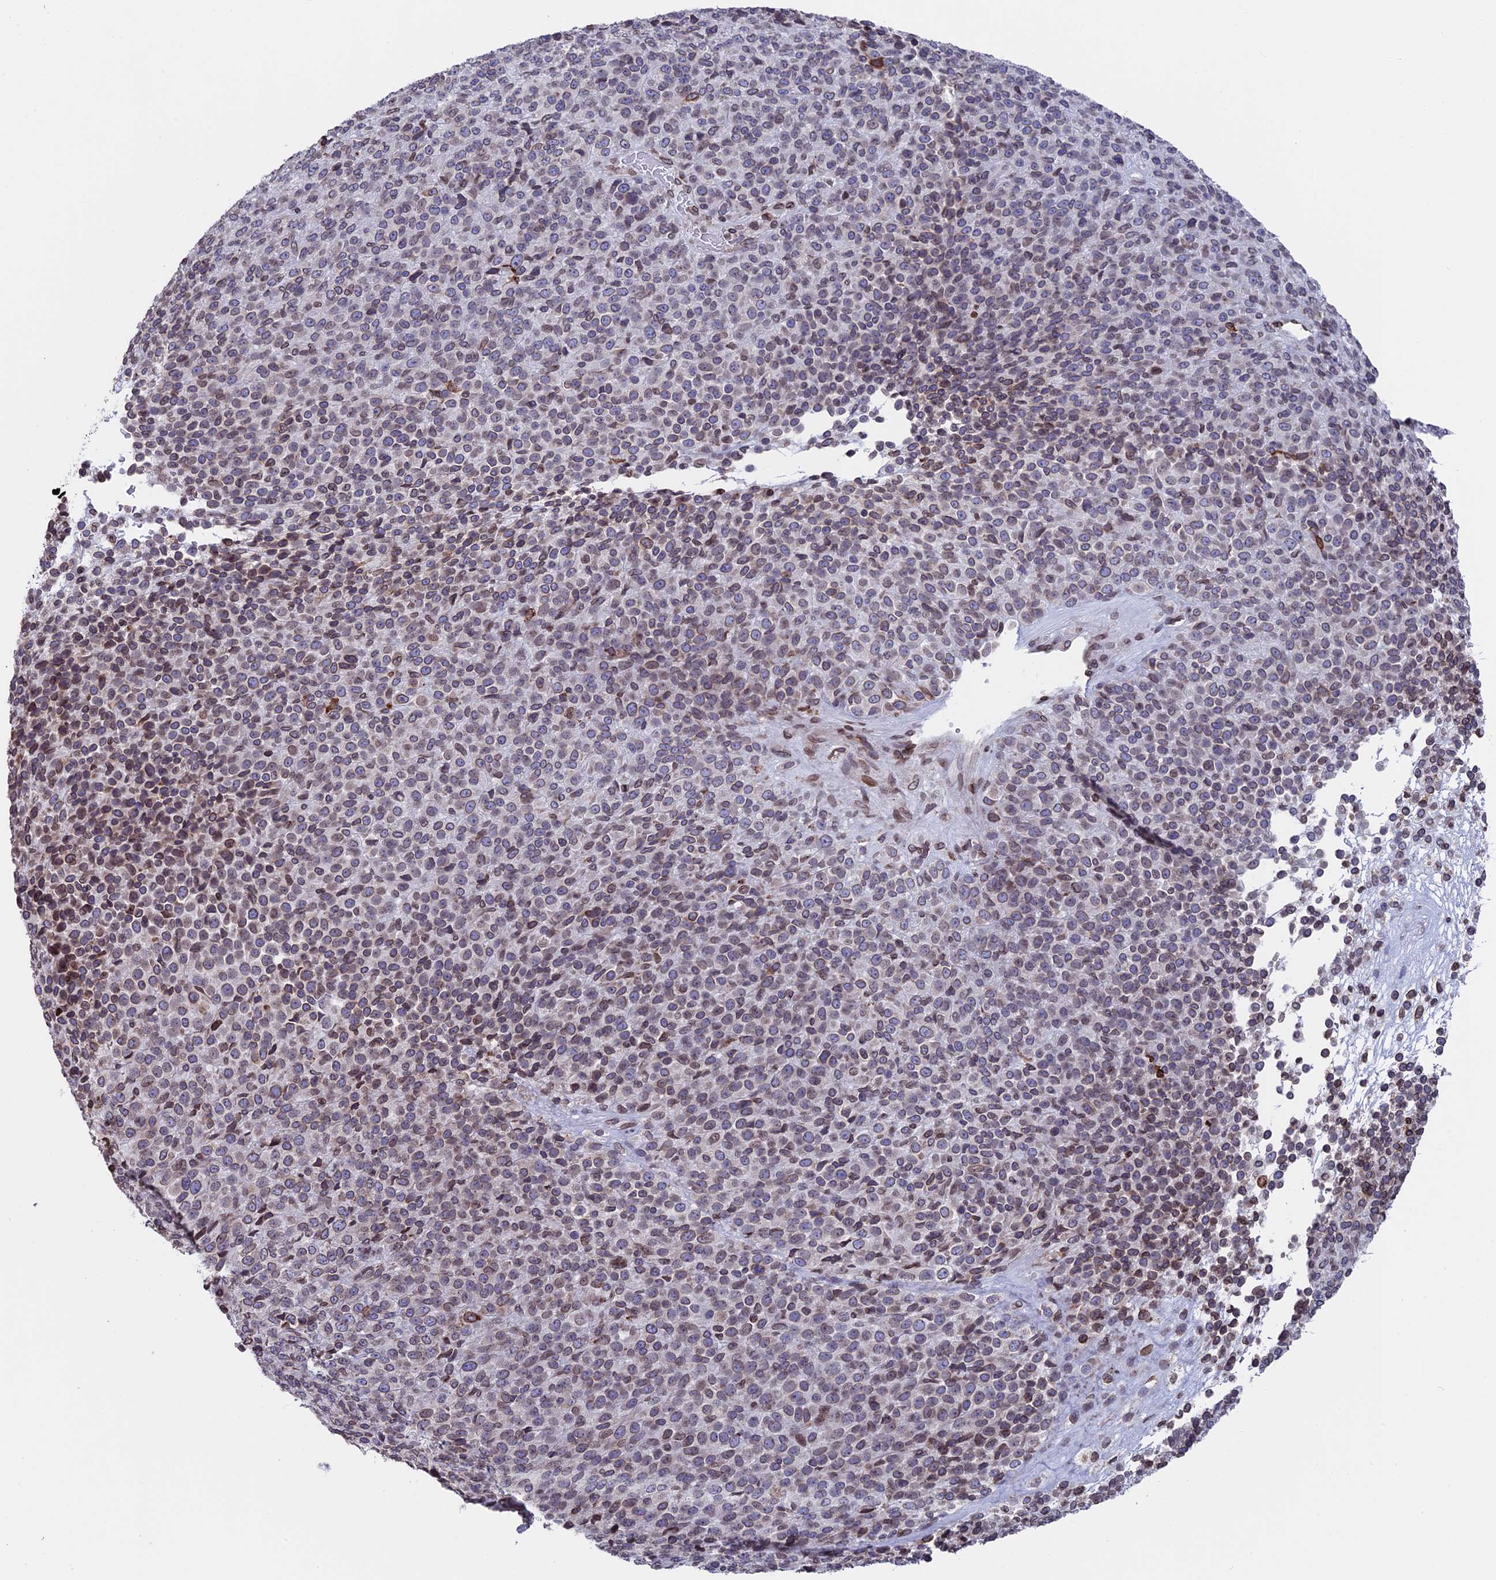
{"staining": {"intensity": "moderate", "quantity": ">75%", "location": "cytoplasmic/membranous,nuclear"}, "tissue": "melanoma", "cell_type": "Tumor cells", "image_type": "cancer", "snomed": [{"axis": "morphology", "description": "Malignant melanoma, Metastatic site"}, {"axis": "topography", "description": "Brain"}], "caption": "The histopathology image exhibits immunohistochemical staining of malignant melanoma (metastatic site). There is moderate cytoplasmic/membranous and nuclear staining is seen in approximately >75% of tumor cells.", "gene": "PTCHD4", "patient": {"sex": "female", "age": 56}}